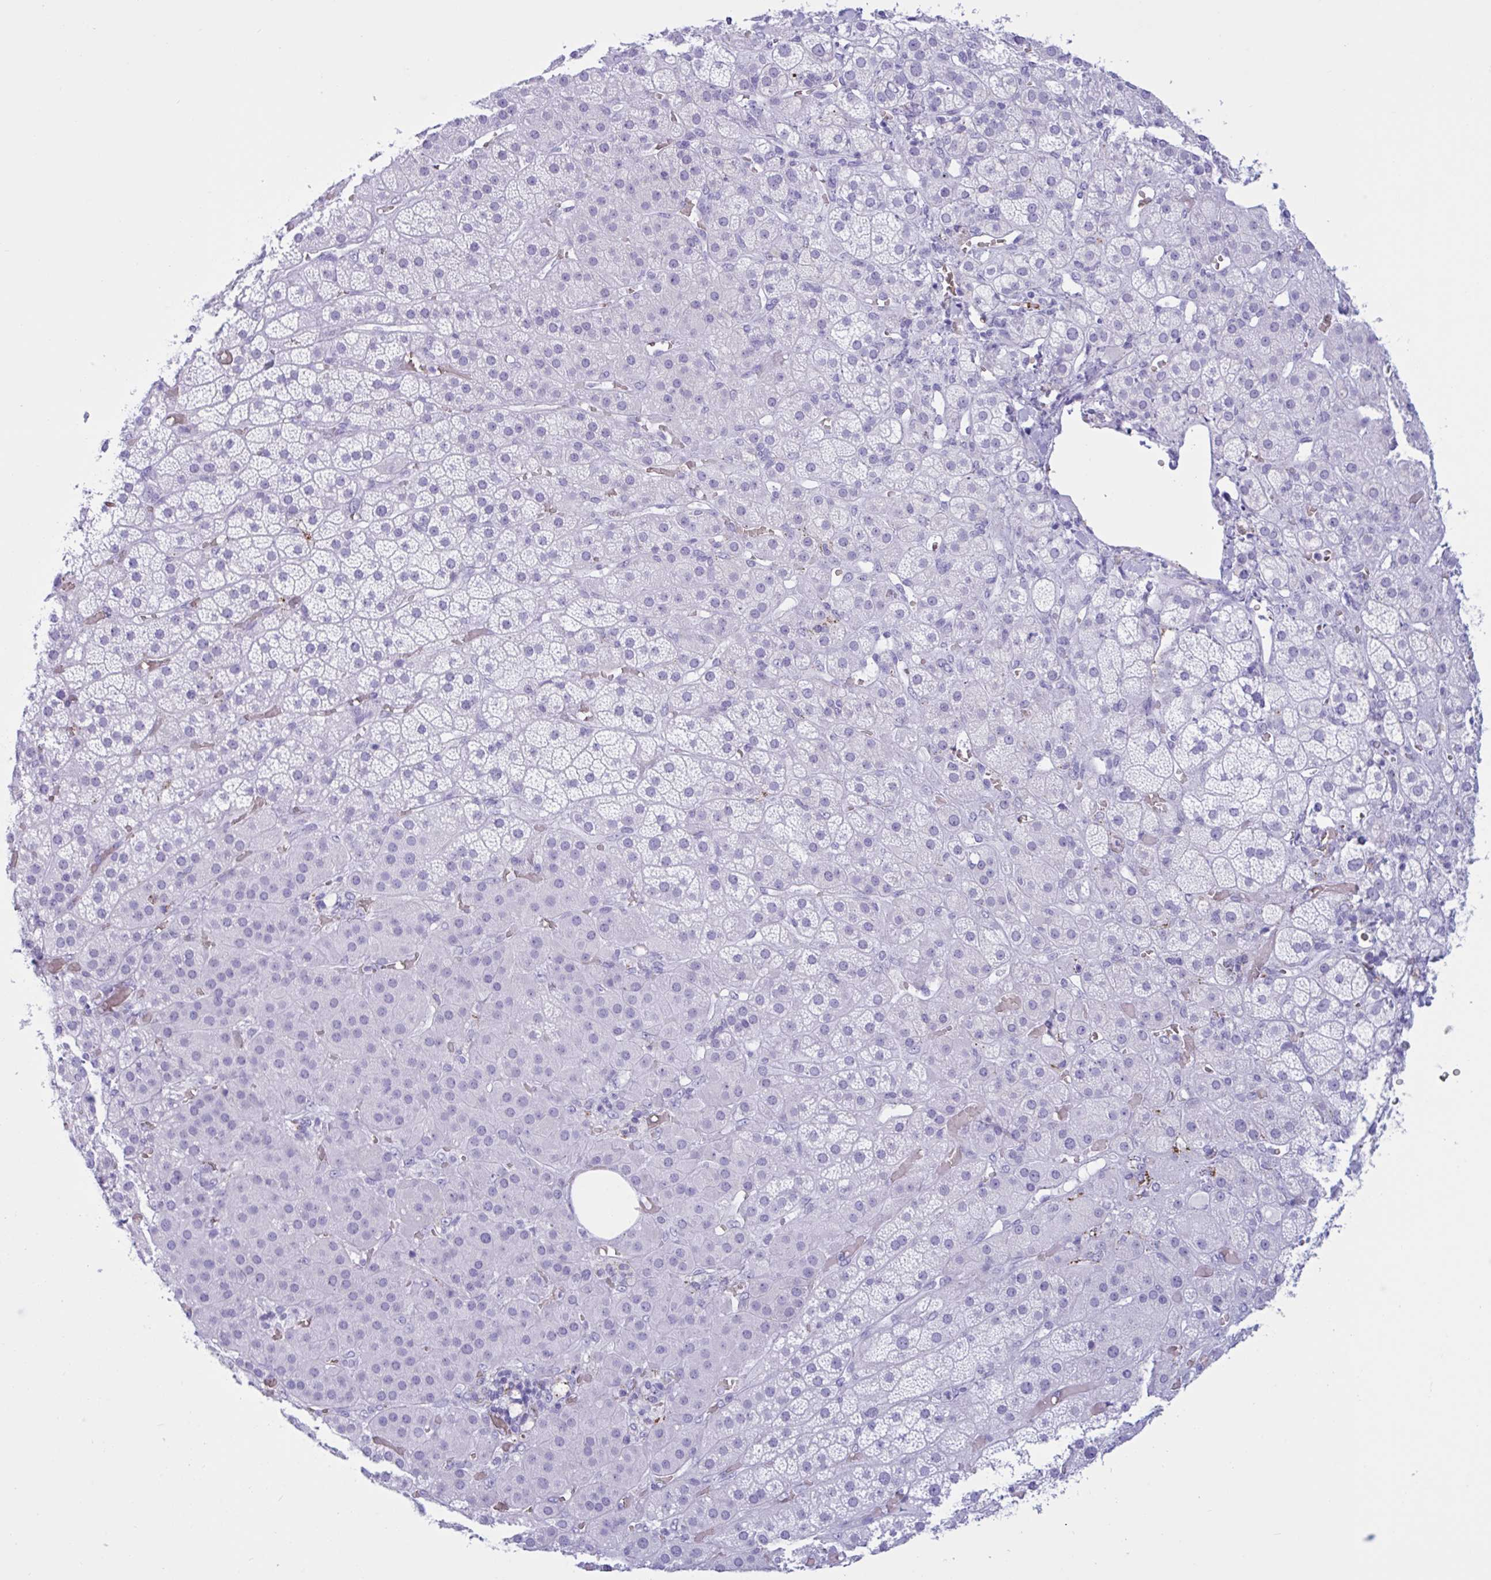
{"staining": {"intensity": "negative", "quantity": "none", "location": "none"}, "tissue": "adrenal gland", "cell_type": "Glandular cells", "image_type": "normal", "snomed": [{"axis": "morphology", "description": "Normal tissue, NOS"}, {"axis": "topography", "description": "Adrenal gland"}], "caption": "IHC photomicrograph of benign adrenal gland: human adrenal gland stained with DAB reveals no significant protein positivity in glandular cells.", "gene": "SLC2A1", "patient": {"sex": "male", "age": 57}}